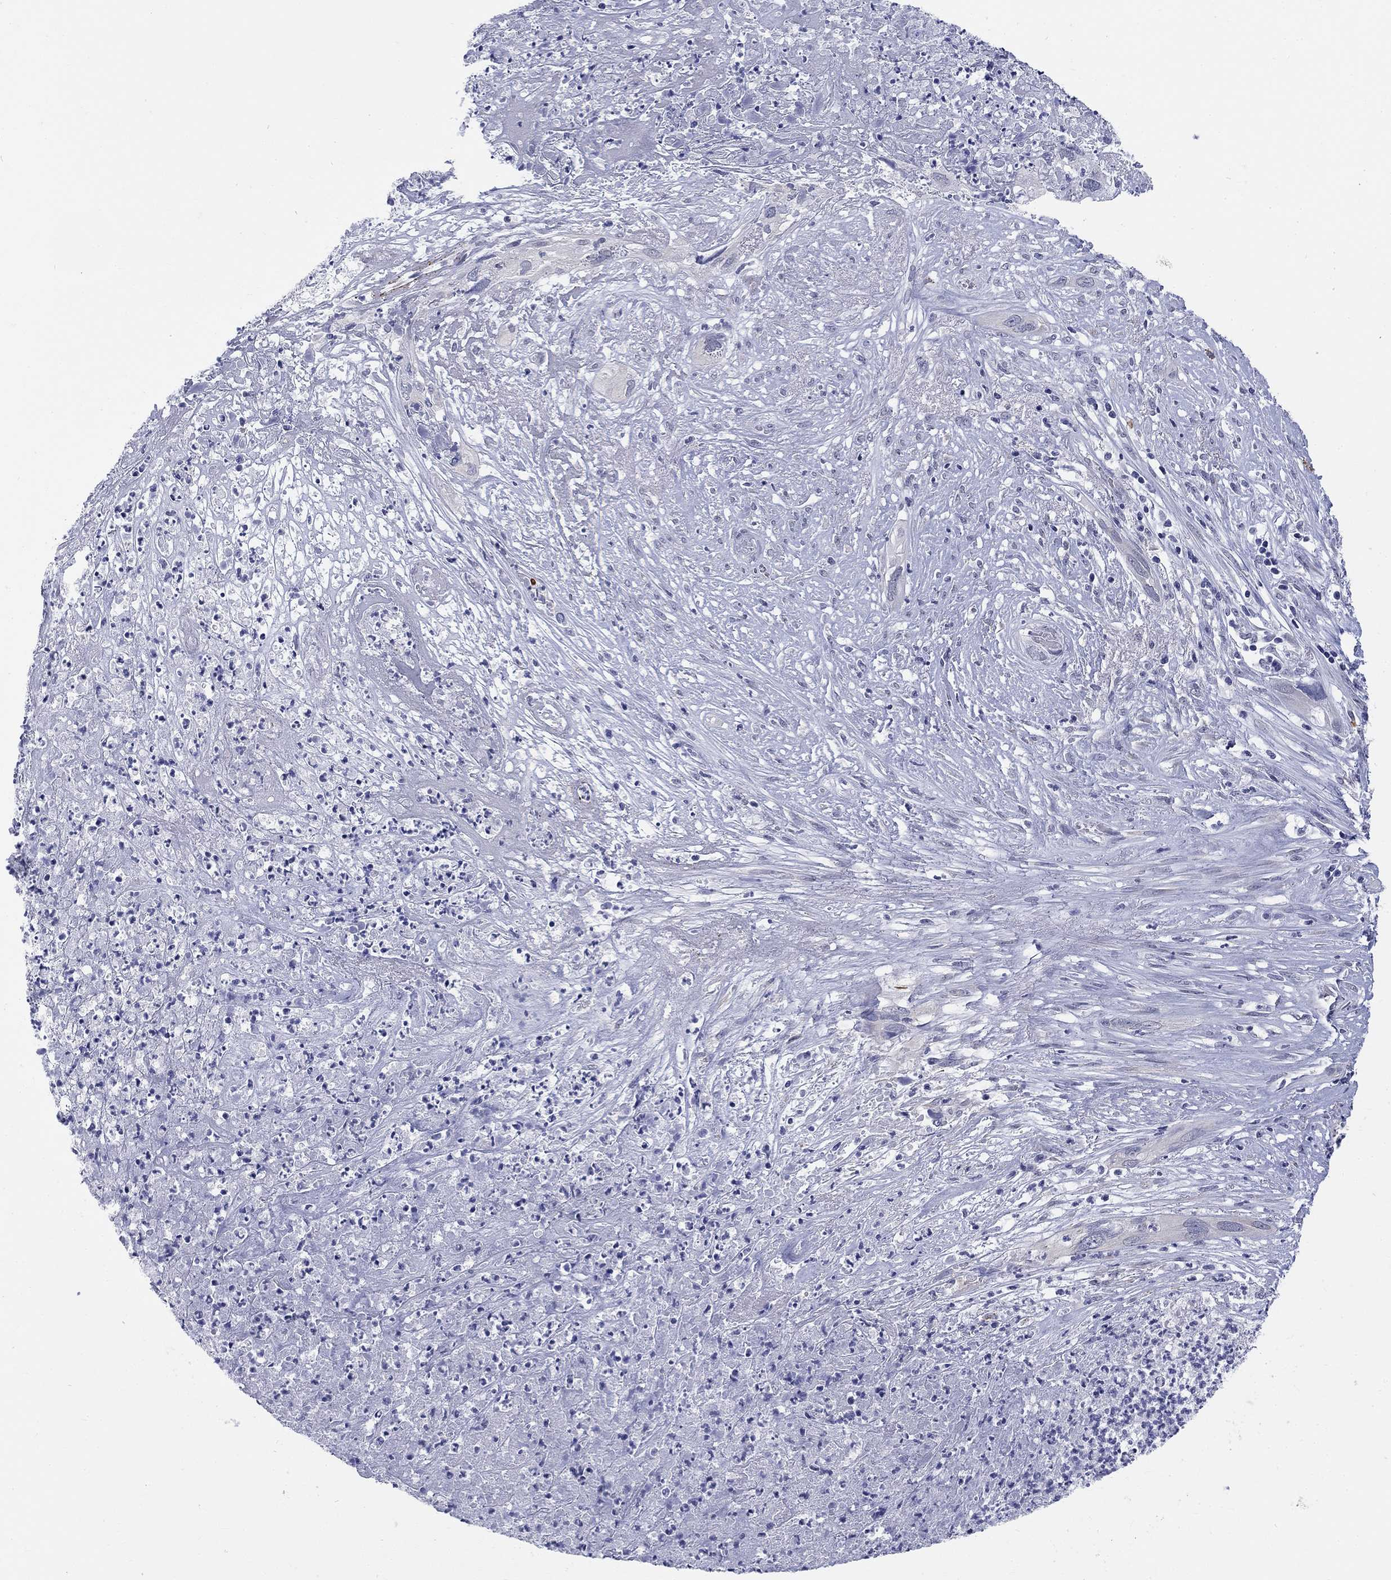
{"staining": {"intensity": "negative", "quantity": "none", "location": "none"}, "tissue": "cervical cancer", "cell_type": "Tumor cells", "image_type": "cancer", "snomed": [{"axis": "morphology", "description": "Squamous cell carcinoma, NOS"}, {"axis": "topography", "description": "Cervix"}], "caption": "This is a photomicrograph of immunohistochemistry staining of cervical cancer, which shows no positivity in tumor cells.", "gene": "ECEL1", "patient": {"sex": "female", "age": 57}}